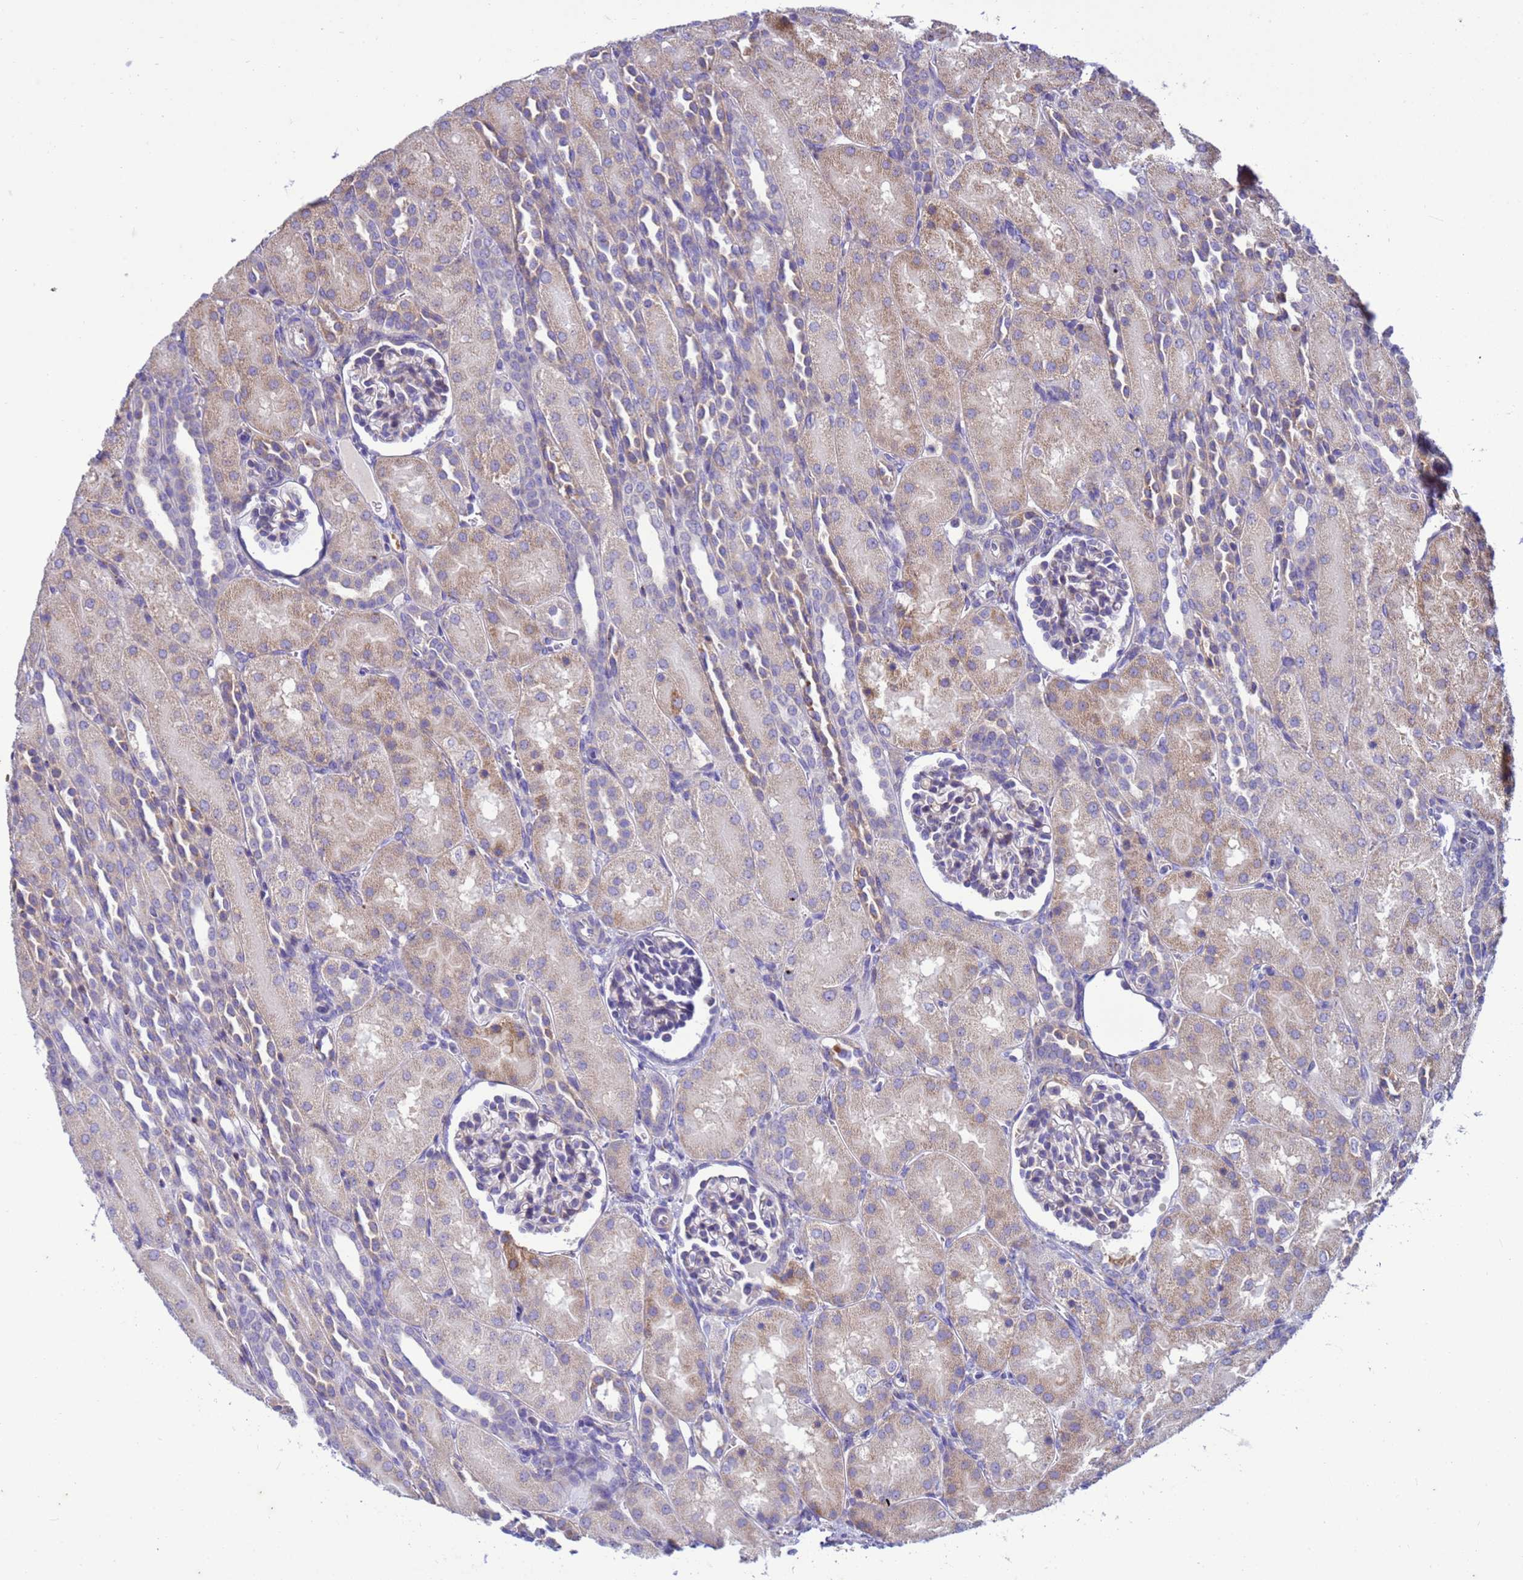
{"staining": {"intensity": "weak", "quantity": "<25%", "location": "cytoplasmic/membranous"}, "tissue": "kidney", "cell_type": "Cells in glomeruli", "image_type": "normal", "snomed": [{"axis": "morphology", "description": "Normal tissue, NOS"}, {"axis": "topography", "description": "Kidney"}], "caption": "IHC micrograph of benign kidney stained for a protein (brown), which shows no staining in cells in glomeruli. (IHC, brightfield microscopy, high magnification).", "gene": "THAP5", "patient": {"sex": "male", "age": 1}}